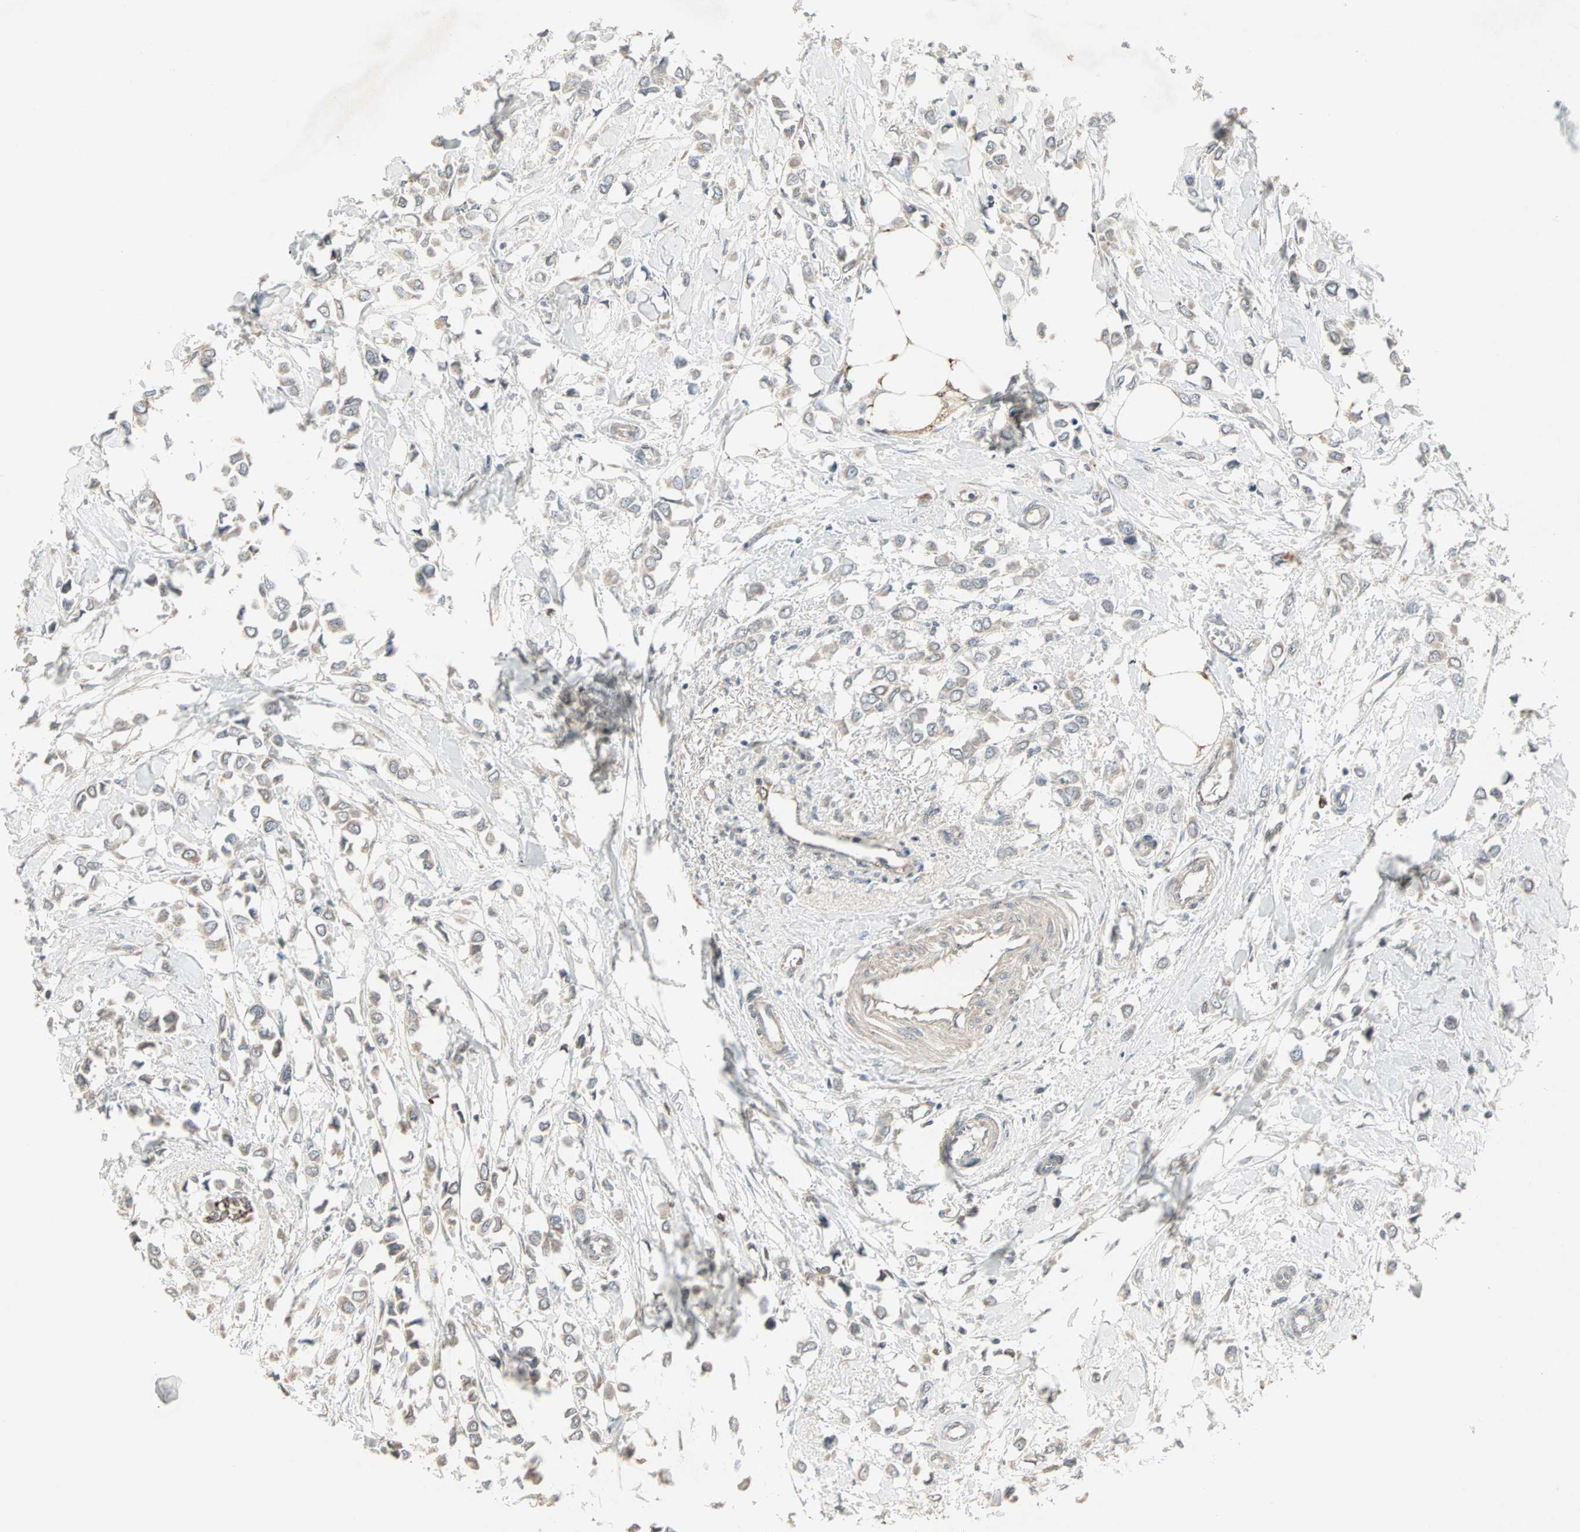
{"staining": {"intensity": "weak", "quantity": ">75%", "location": "cytoplasmic/membranous"}, "tissue": "breast cancer", "cell_type": "Tumor cells", "image_type": "cancer", "snomed": [{"axis": "morphology", "description": "Lobular carcinoma"}, {"axis": "topography", "description": "Breast"}], "caption": "Brown immunohistochemical staining in breast lobular carcinoma reveals weak cytoplasmic/membranous expression in approximately >75% of tumor cells.", "gene": "JMJD7-PLA2G4B", "patient": {"sex": "female", "age": 51}}